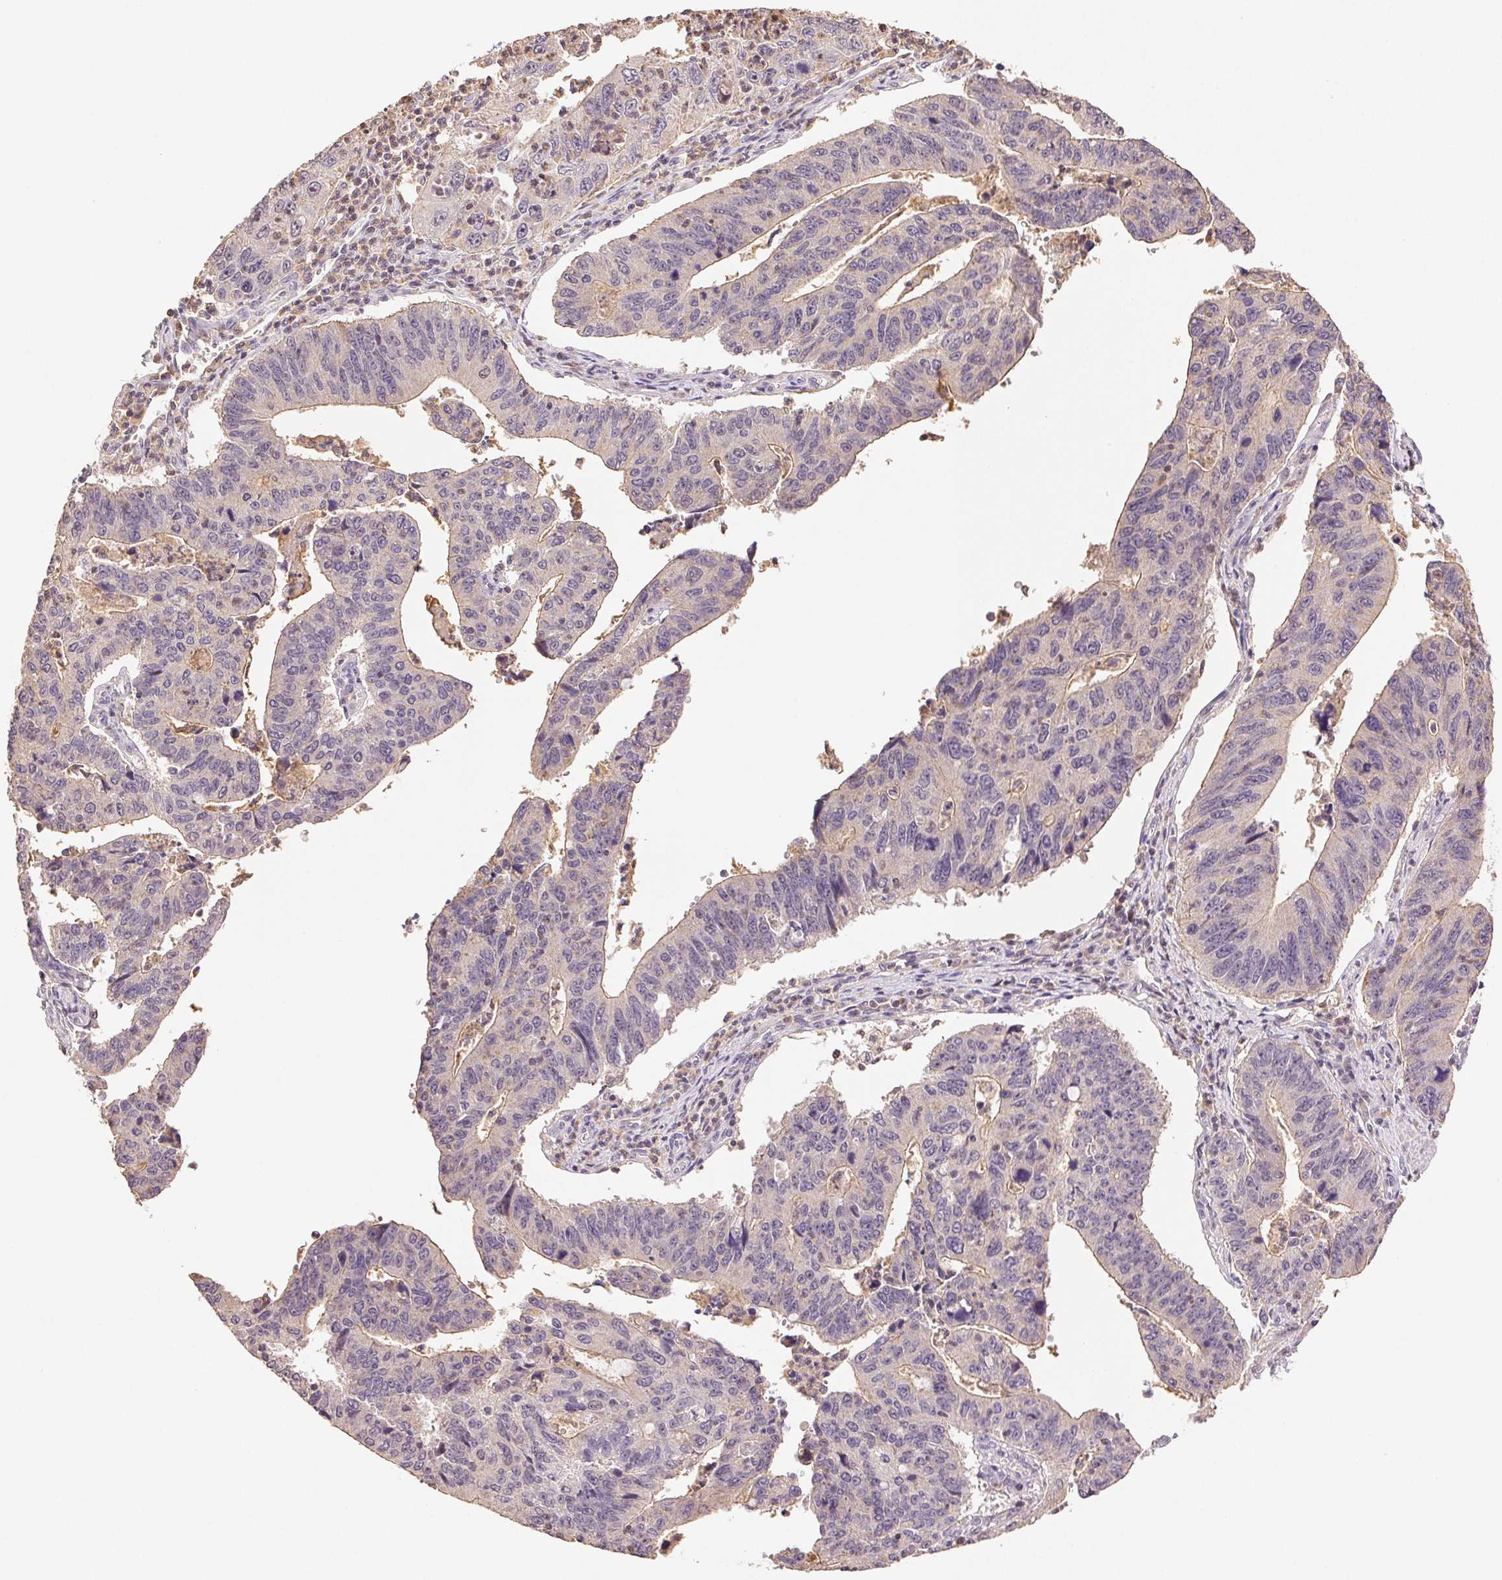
{"staining": {"intensity": "weak", "quantity": "<25%", "location": "nuclear"}, "tissue": "stomach cancer", "cell_type": "Tumor cells", "image_type": "cancer", "snomed": [{"axis": "morphology", "description": "Adenocarcinoma, NOS"}, {"axis": "topography", "description": "Stomach"}], "caption": "Stomach cancer (adenocarcinoma) stained for a protein using IHC reveals no positivity tumor cells.", "gene": "TMEM253", "patient": {"sex": "male", "age": 59}}